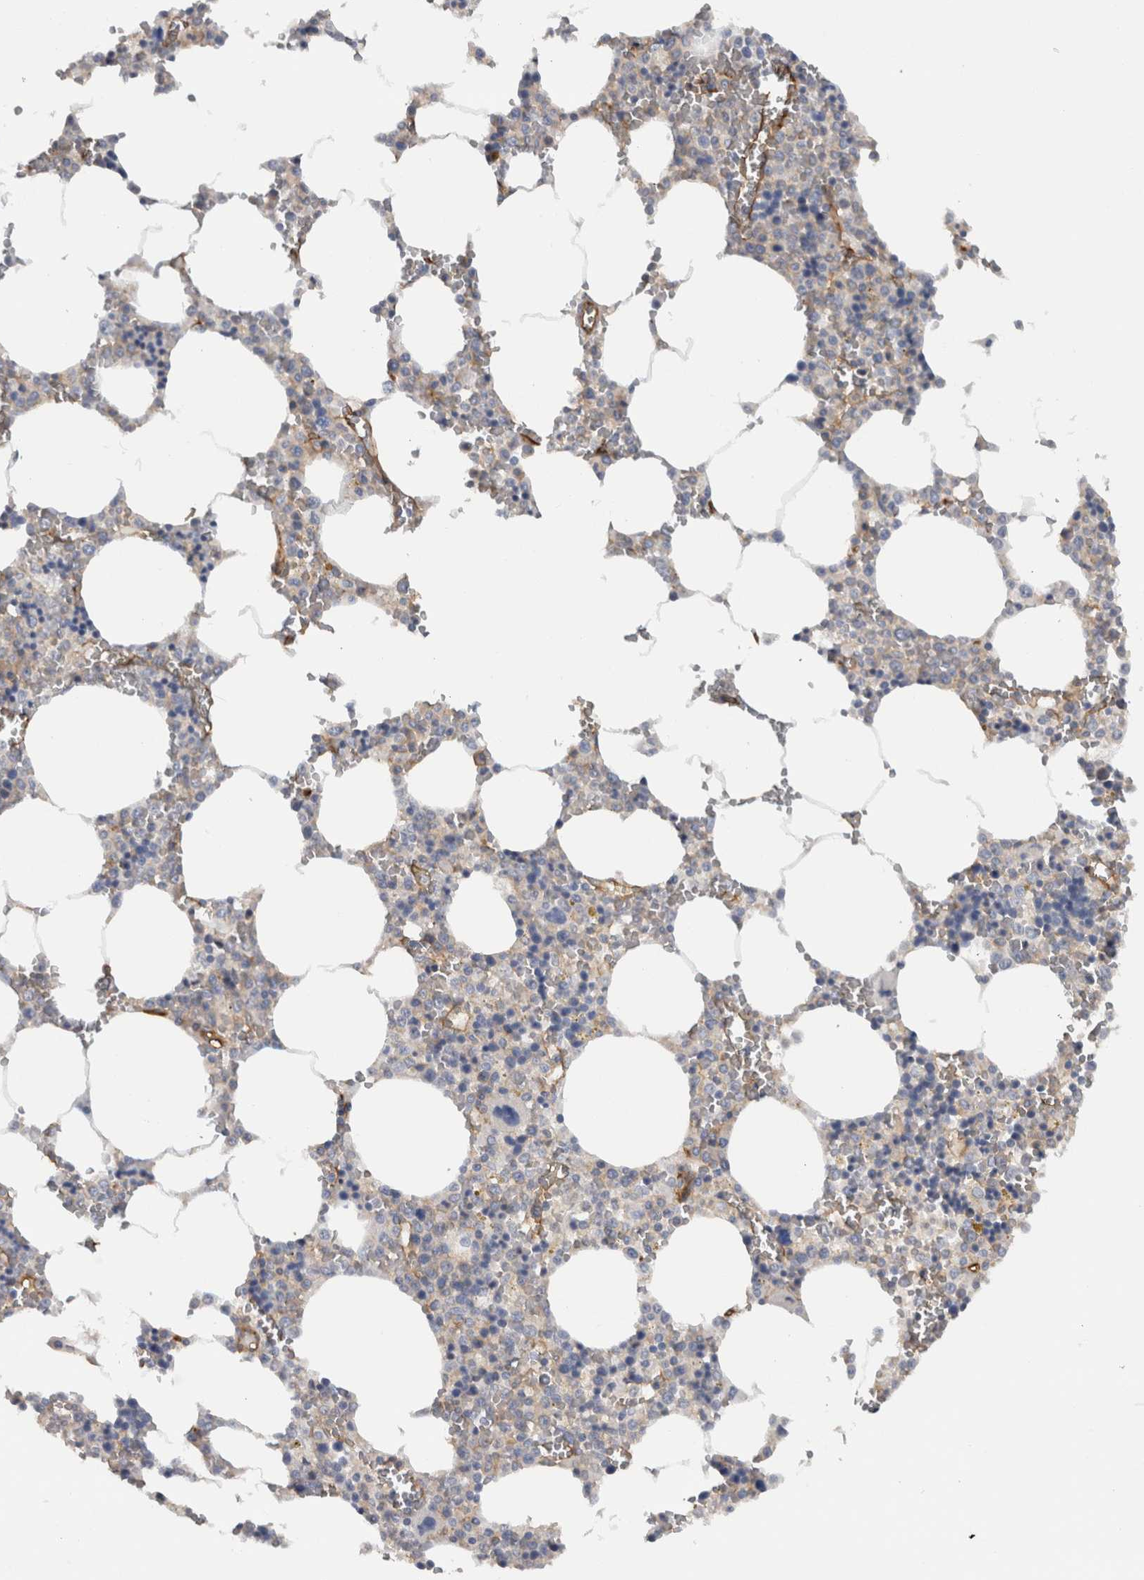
{"staining": {"intensity": "weak", "quantity": "<25%", "location": "cytoplasmic/membranous"}, "tissue": "bone marrow", "cell_type": "Hematopoietic cells", "image_type": "normal", "snomed": [{"axis": "morphology", "description": "Normal tissue, NOS"}, {"axis": "topography", "description": "Bone marrow"}], "caption": "This is an immunohistochemistry micrograph of normal human bone marrow. There is no expression in hematopoietic cells.", "gene": "CD59", "patient": {"sex": "male", "age": 70}}